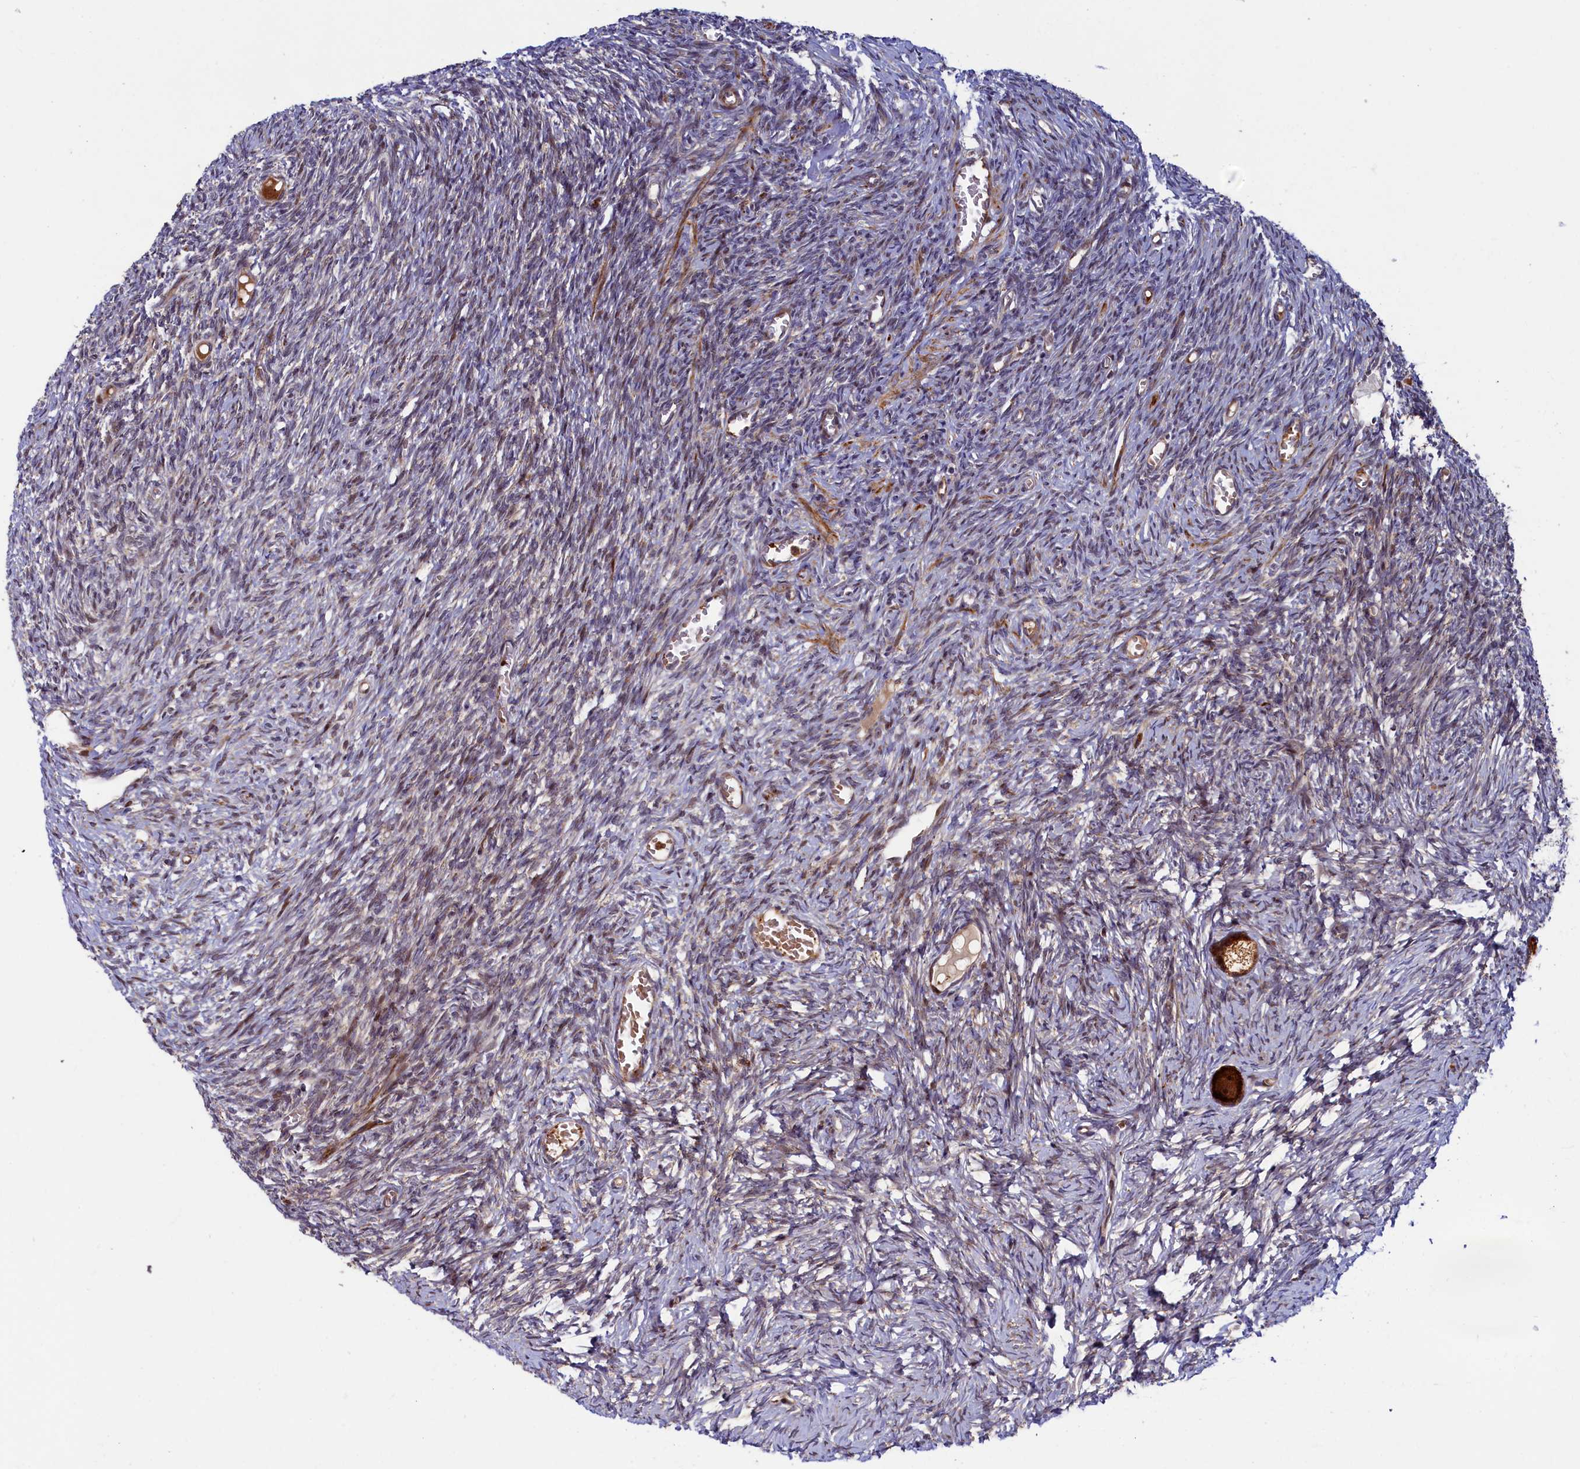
{"staining": {"intensity": "strong", "quantity": ">75%", "location": "cytoplasmic/membranous"}, "tissue": "ovary", "cell_type": "Follicle cells", "image_type": "normal", "snomed": [{"axis": "morphology", "description": "Normal tissue, NOS"}, {"axis": "topography", "description": "Ovary"}], "caption": "Approximately >75% of follicle cells in normal human ovary reveal strong cytoplasmic/membranous protein staining as visualized by brown immunohistochemical staining.", "gene": "PIK3C3", "patient": {"sex": "female", "age": 27}}